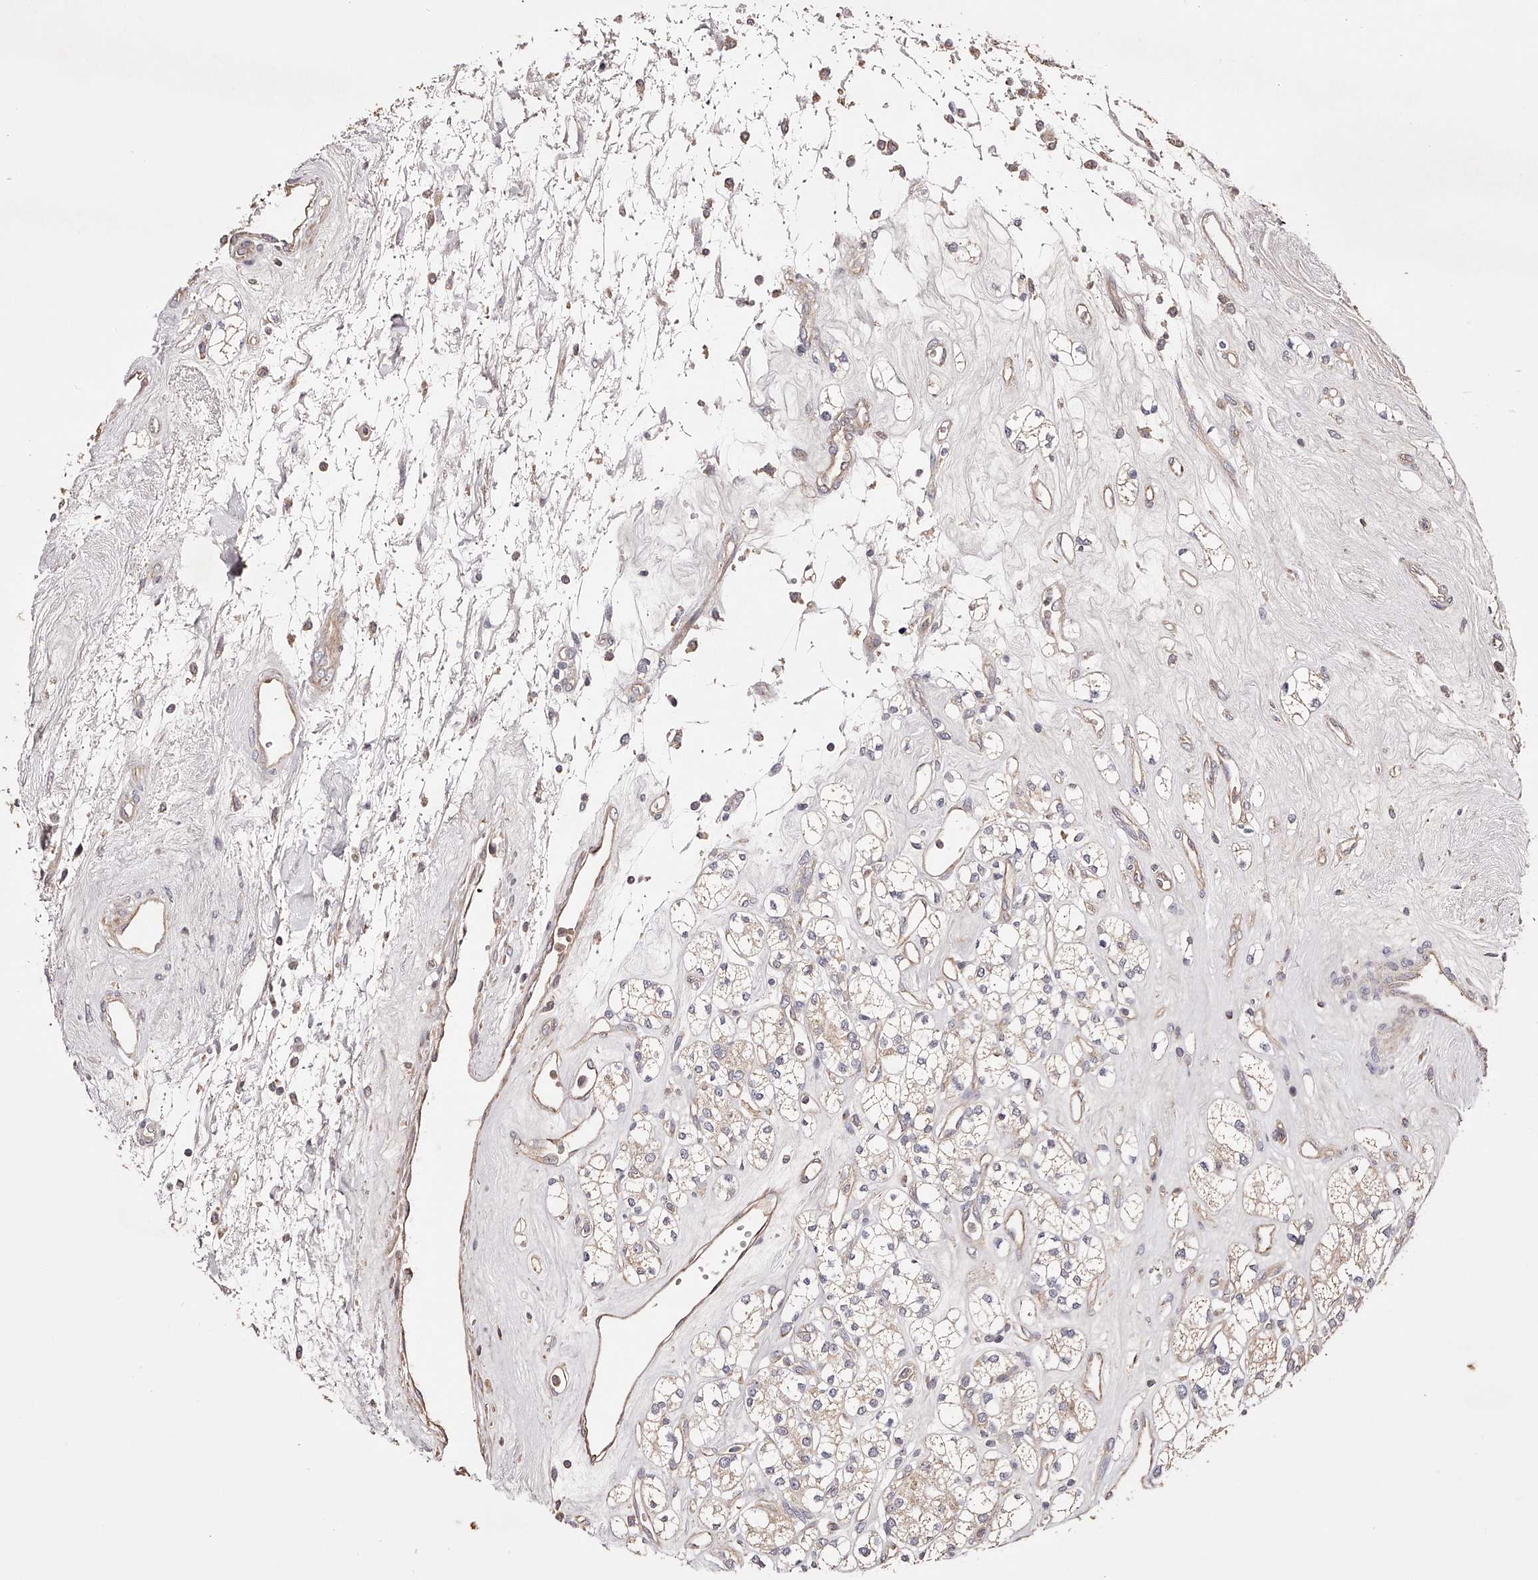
{"staining": {"intensity": "weak", "quantity": "25%-75%", "location": "cytoplasmic/membranous"}, "tissue": "renal cancer", "cell_type": "Tumor cells", "image_type": "cancer", "snomed": [{"axis": "morphology", "description": "Adenocarcinoma, NOS"}, {"axis": "topography", "description": "Kidney"}], "caption": "Immunohistochemistry (IHC) micrograph of renal cancer (adenocarcinoma) stained for a protein (brown), which shows low levels of weak cytoplasmic/membranous positivity in approximately 25%-75% of tumor cells.", "gene": "USP21", "patient": {"sex": "male", "age": 77}}